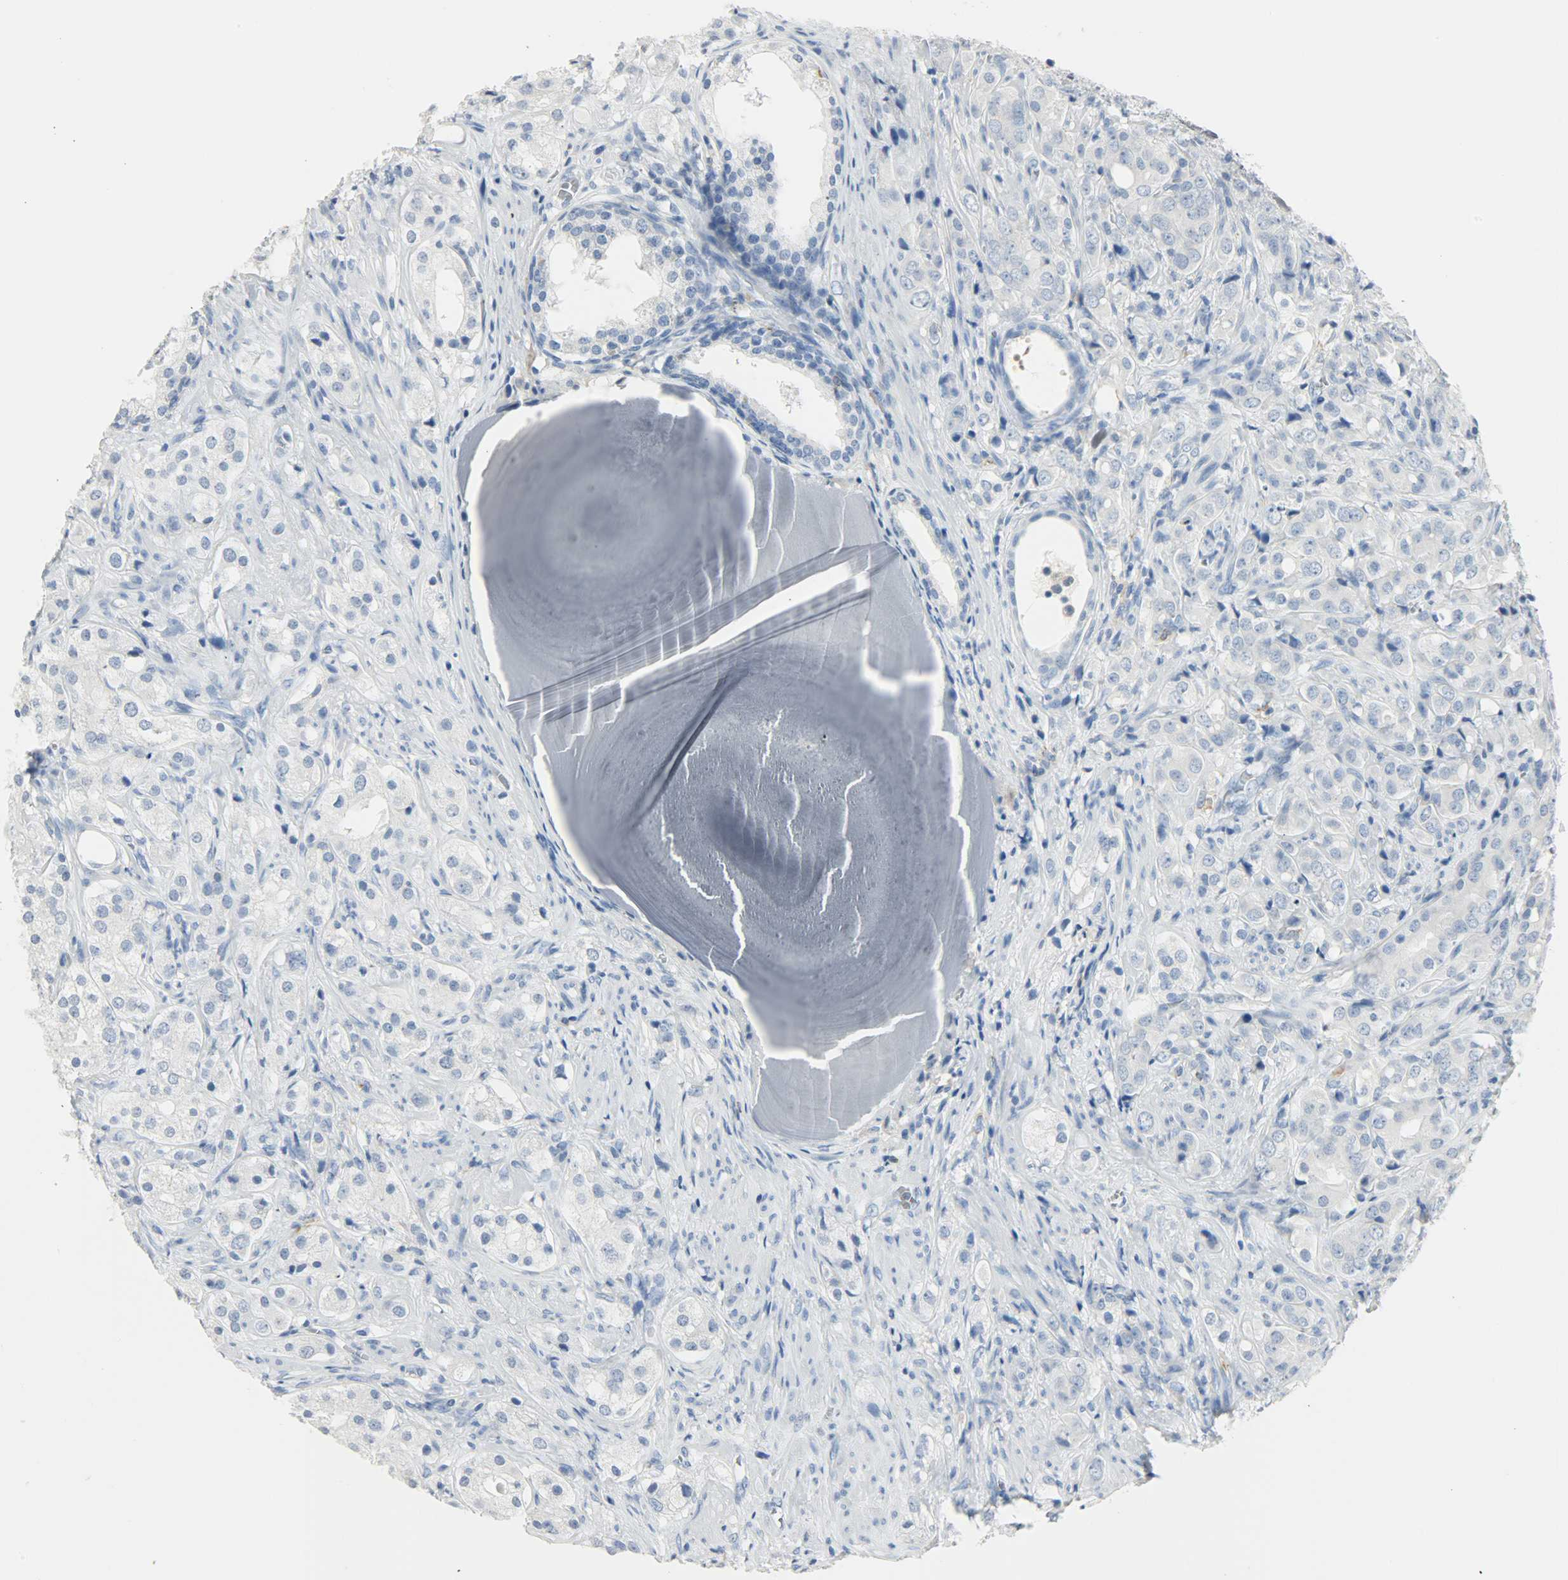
{"staining": {"intensity": "negative", "quantity": "none", "location": "none"}, "tissue": "prostate cancer", "cell_type": "Tumor cells", "image_type": "cancer", "snomed": [{"axis": "morphology", "description": "Adenocarcinoma, High grade"}, {"axis": "topography", "description": "Prostate"}], "caption": "The micrograph reveals no significant positivity in tumor cells of prostate cancer (adenocarcinoma (high-grade)).", "gene": "PTPN6", "patient": {"sex": "male", "age": 68}}